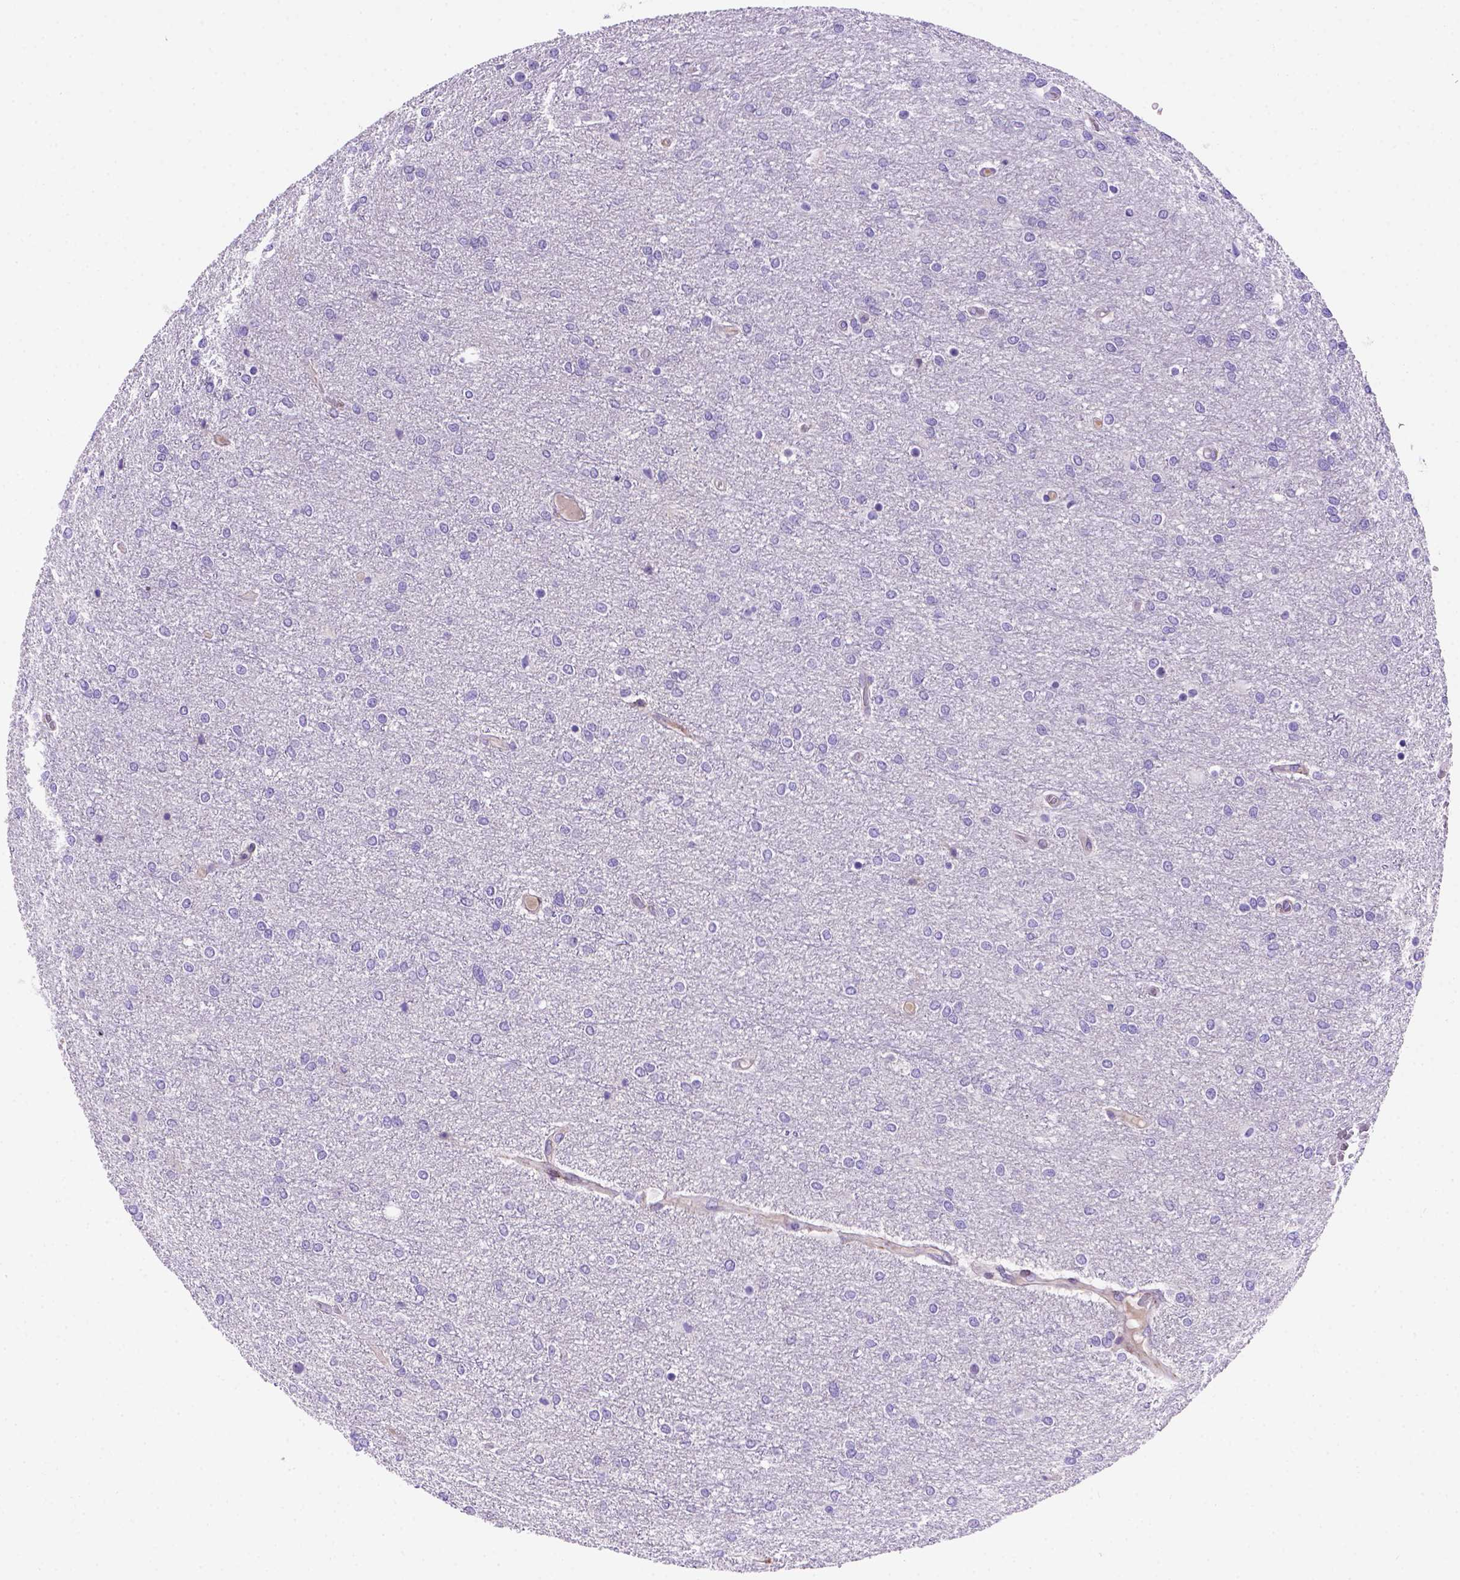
{"staining": {"intensity": "negative", "quantity": "none", "location": "none"}, "tissue": "glioma", "cell_type": "Tumor cells", "image_type": "cancer", "snomed": [{"axis": "morphology", "description": "Glioma, malignant, High grade"}, {"axis": "topography", "description": "Brain"}], "caption": "Immunohistochemical staining of malignant glioma (high-grade) exhibits no significant staining in tumor cells.", "gene": "FAM81B", "patient": {"sex": "female", "age": 61}}